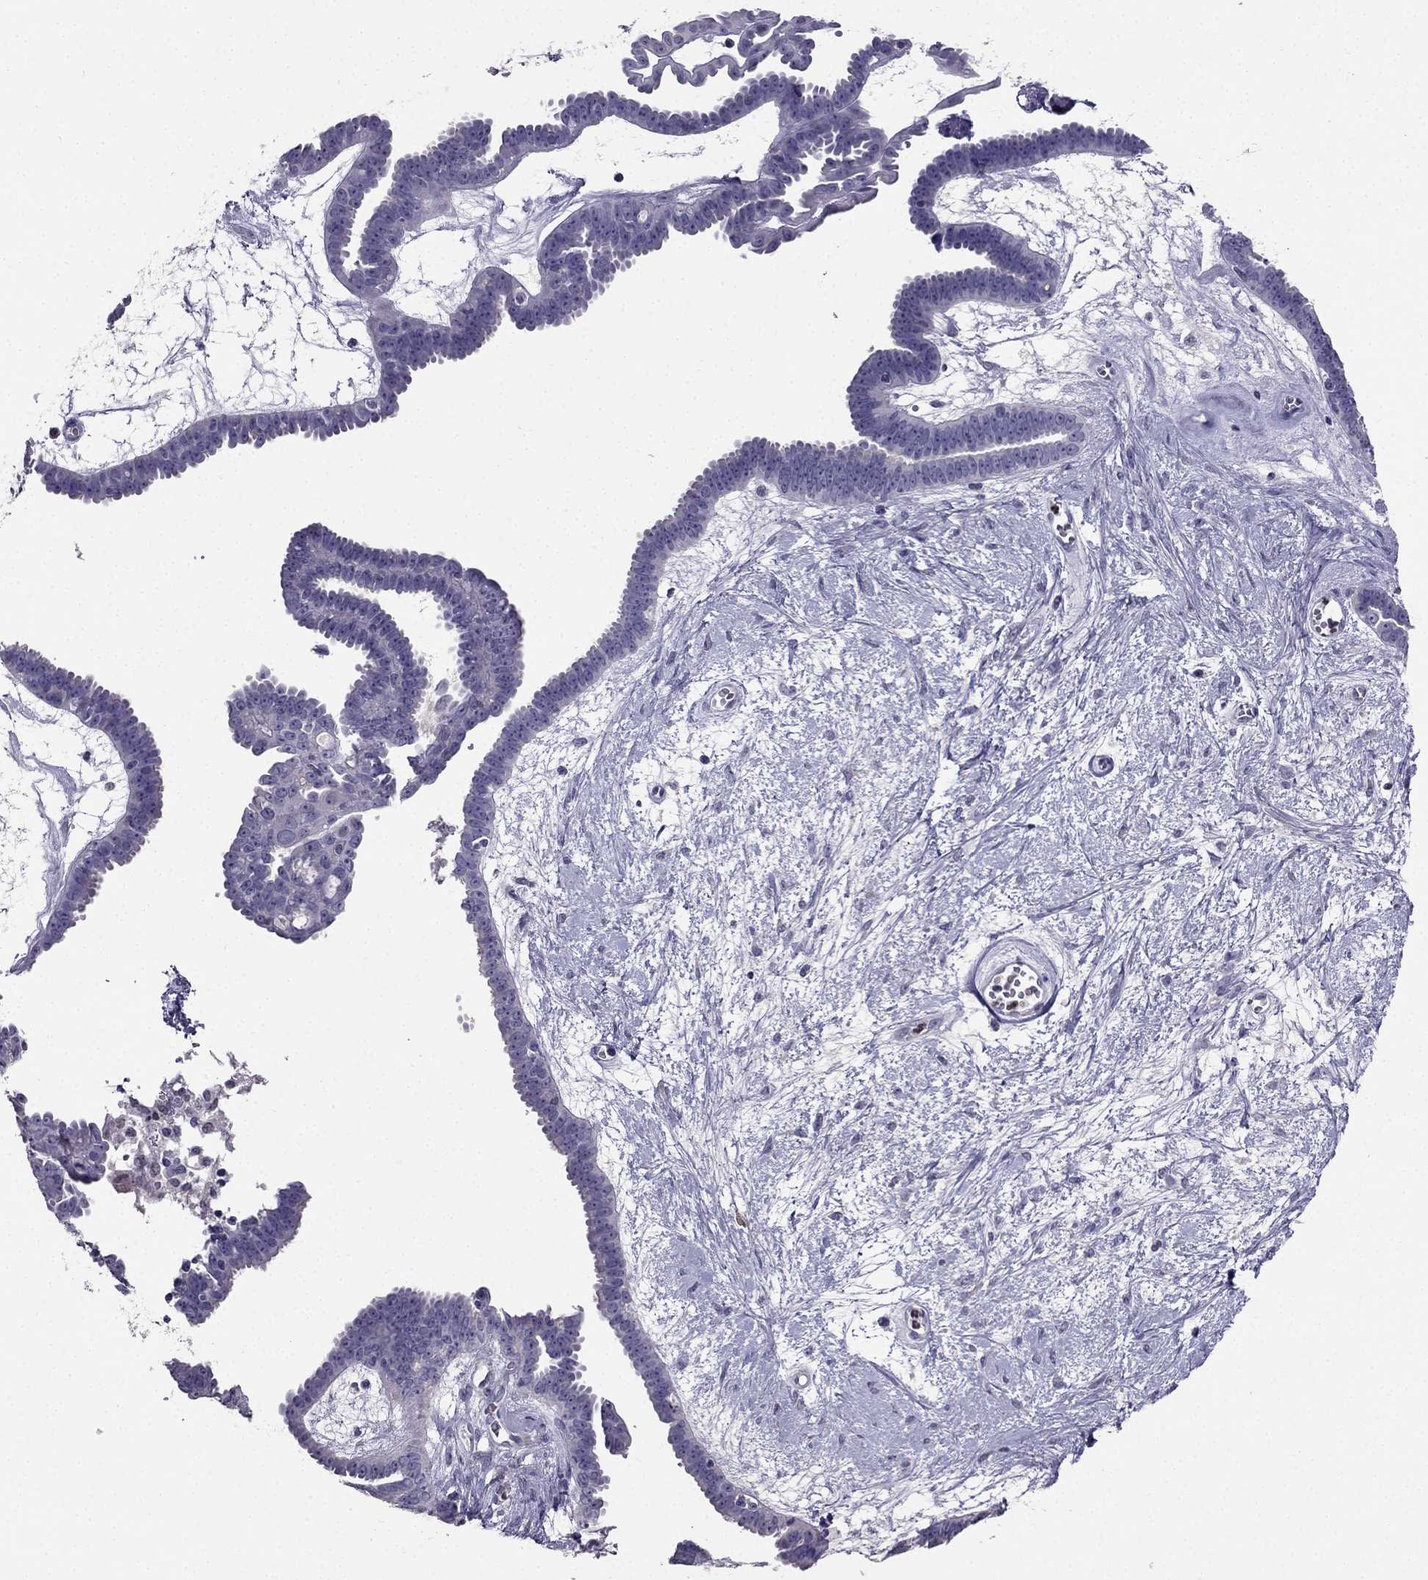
{"staining": {"intensity": "negative", "quantity": "none", "location": "none"}, "tissue": "ovarian cancer", "cell_type": "Tumor cells", "image_type": "cancer", "snomed": [{"axis": "morphology", "description": "Cystadenocarcinoma, serous, NOS"}, {"axis": "topography", "description": "Ovary"}], "caption": "Immunohistochemistry histopathology image of ovarian cancer stained for a protein (brown), which reveals no expression in tumor cells.", "gene": "ARID3A", "patient": {"sex": "female", "age": 71}}